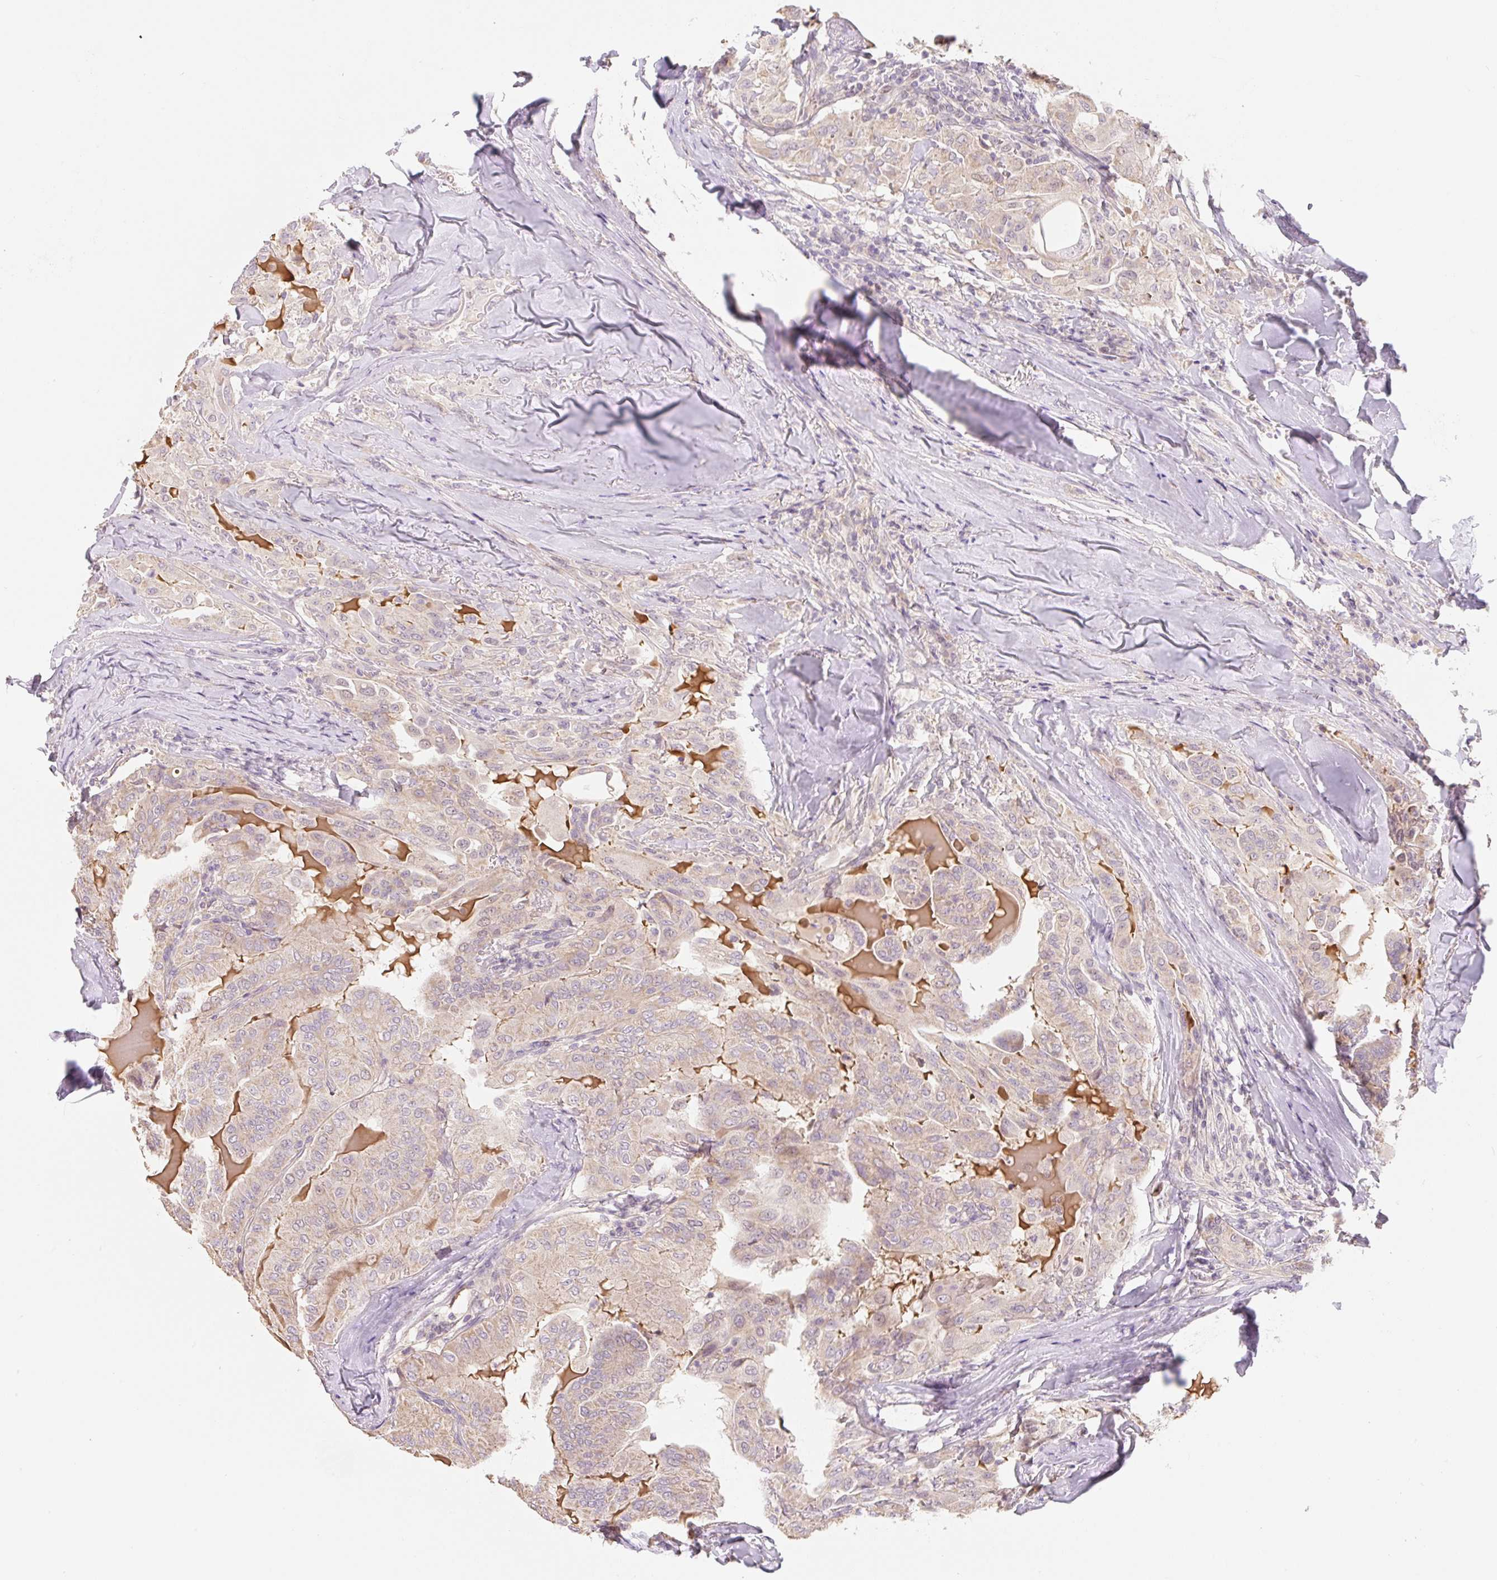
{"staining": {"intensity": "weak", "quantity": "<25%", "location": "cytoplasmic/membranous"}, "tissue": "thyroid cancer", "cell_type": "Tumor cells", "image_type": "cancer", "snomed": [{"axis": "morphology", "description": "Papillary adenocarcinoma, NOS"}, {"axis": "topography", "description": "Thyroid gland"}], "caption": "A histopathology image of human thyroid papillary adenocarcinoma is negative for staining in tumor cells.", "gene": "MIA2", "patient": {"sex": "female", "age": 68}}